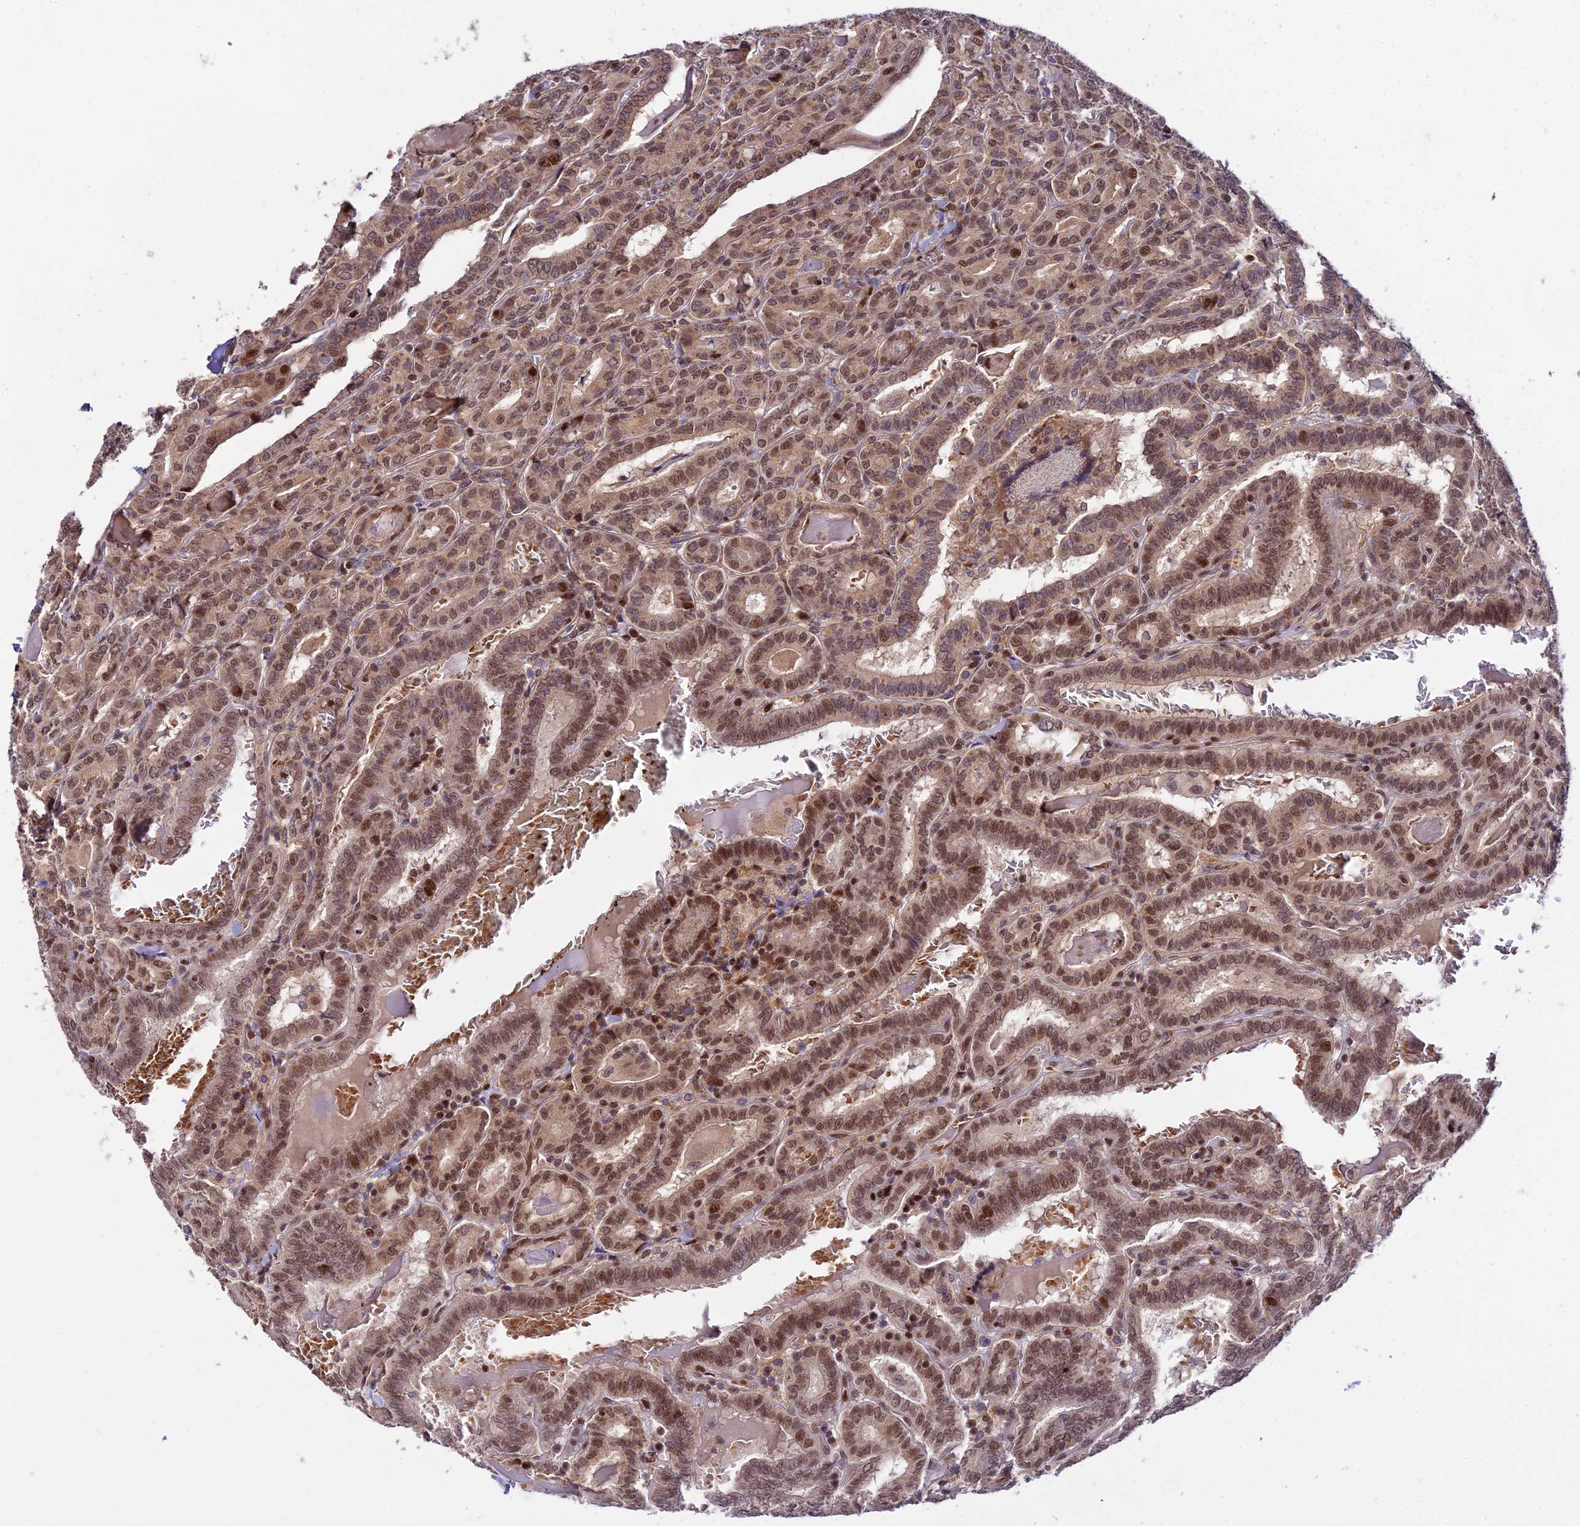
{"staining": {"intensity": "moderate", "quantity": ">75%", "location": "cytoplasmic/membranous,nuclear"}, "tissue": "thyroid cancer", "cell_type": "Tumor cells", "image_type": "cancer", "snomed": [{"axis": "morphology", "description": "Papillary adenocarcinoma, NOS"}, {"axis": "topography", "description": "Thyroid gland"}], "caption": "The histopathology image shows immunohistochemical staining of thyroid cancer. There is moderate cytoplasmic/membranous and nuclear expression is seen in approximately >75% of tumor cells. The protein is shown in brown color, while the nuclei are stained blue.", "gene": "CIB3", "patient": {"sex": "female", "age": 72}}